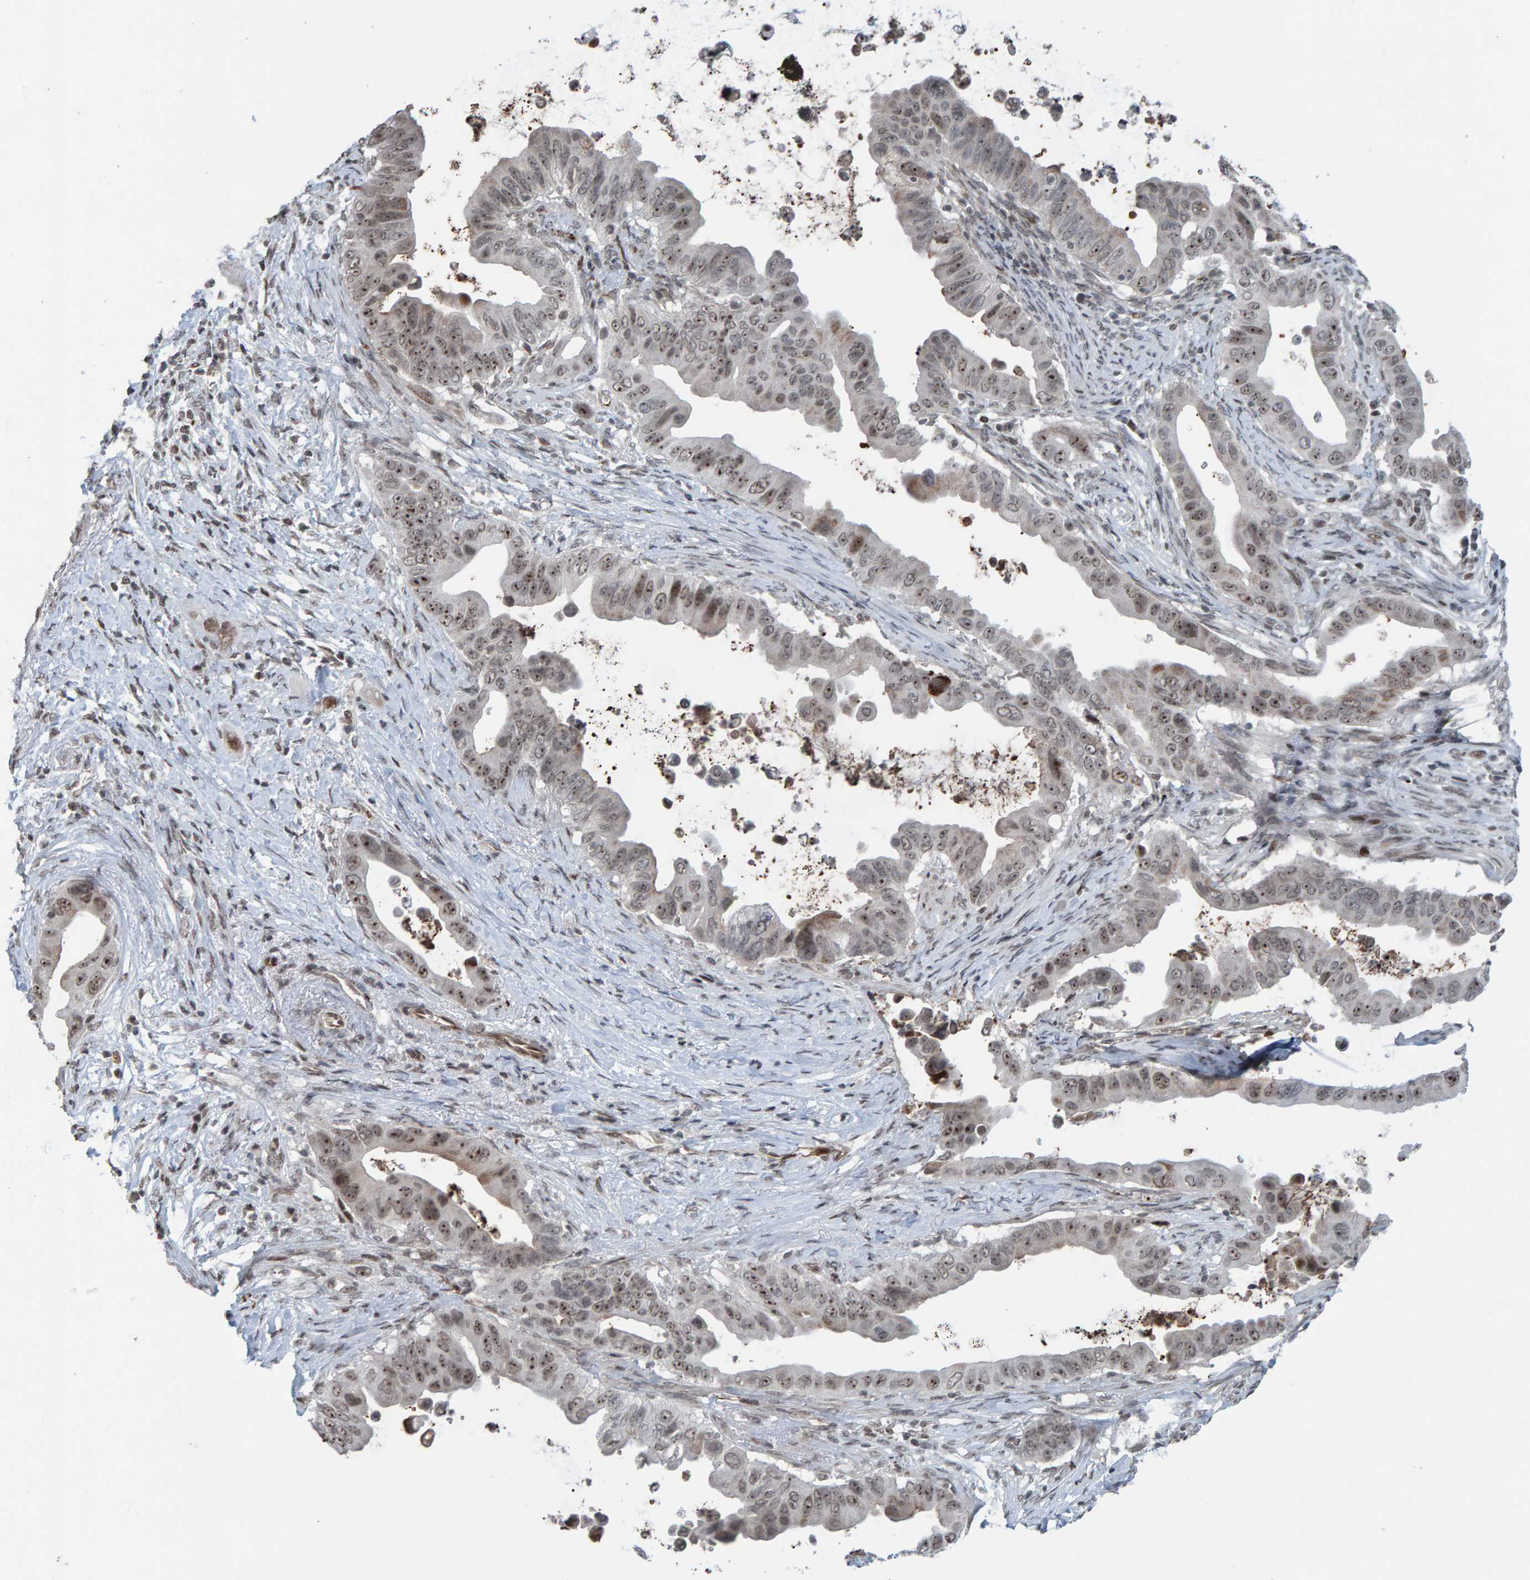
{"staining": {"intensity": "moderate", "quantity": "25%-75%", "location": "nuclear"}, "tissue": "pancreatic cancer", "cell_type": "Tumor cells", "image_type": "cancer", "snomed": [{"axis": "morphology", "description": "Adenocarcinoma, NOS"}, {"axis": "topography", "description": "Pancreas"}], "caption": "Immunohistochemical staining of pancreatic cancer (adenocarcinoma) displays moderate nuclear protein expression in about 25%-75% of tumor cells. Immunohistochemistry stains the protein of interest in brown and the nuclei are stained blue.", "gene": "ZNF366", "patient": {"sex": "female", "age": 72}}